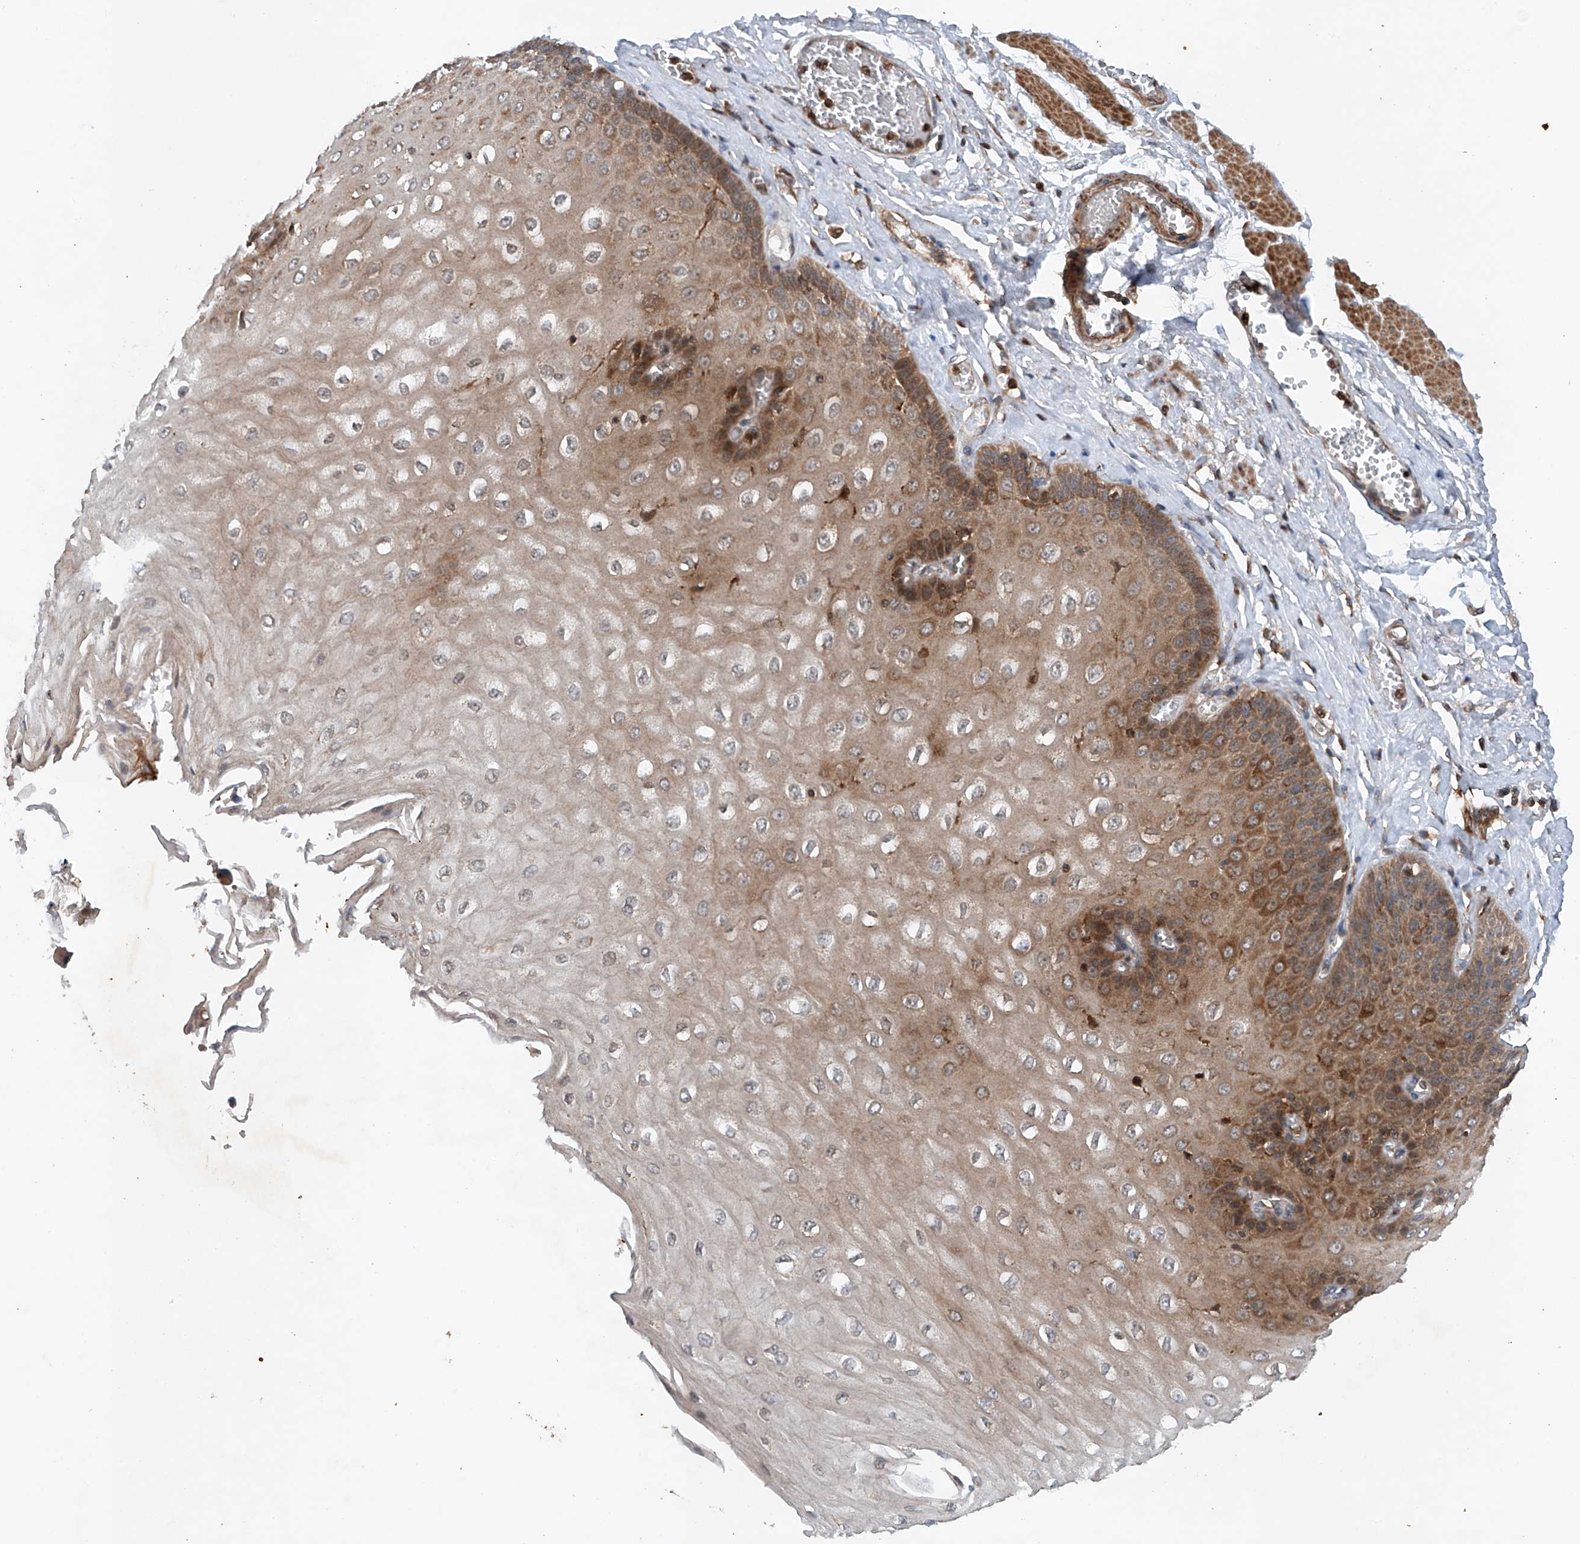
{"staining": {"intensity": "strong", "quantity": ">75%", "location": "cytoplasmic/membranous"}, "tissue": "esophagus", "cell_type": "Squamous epithelial cells", "image_type": "normal", "snomed": [{"axis": "morphology", "description": "Normal tissue, NOS"}, {"axis": "topography", "description": "Esophagus"}], "caption": "DAB (3,3'-diaminobenzidine) immunohistochemical staining of normal esophagus reveals strong cytoplasmic/membranous protein expression in approximately >75% of squamous epithelial cells. (DAB (3,3'-diaminobenzidine) IHC with brightfield microscopy, high magnification).", "gene": "CEP85L", "patient": {"sex": "male", "age": 60}}